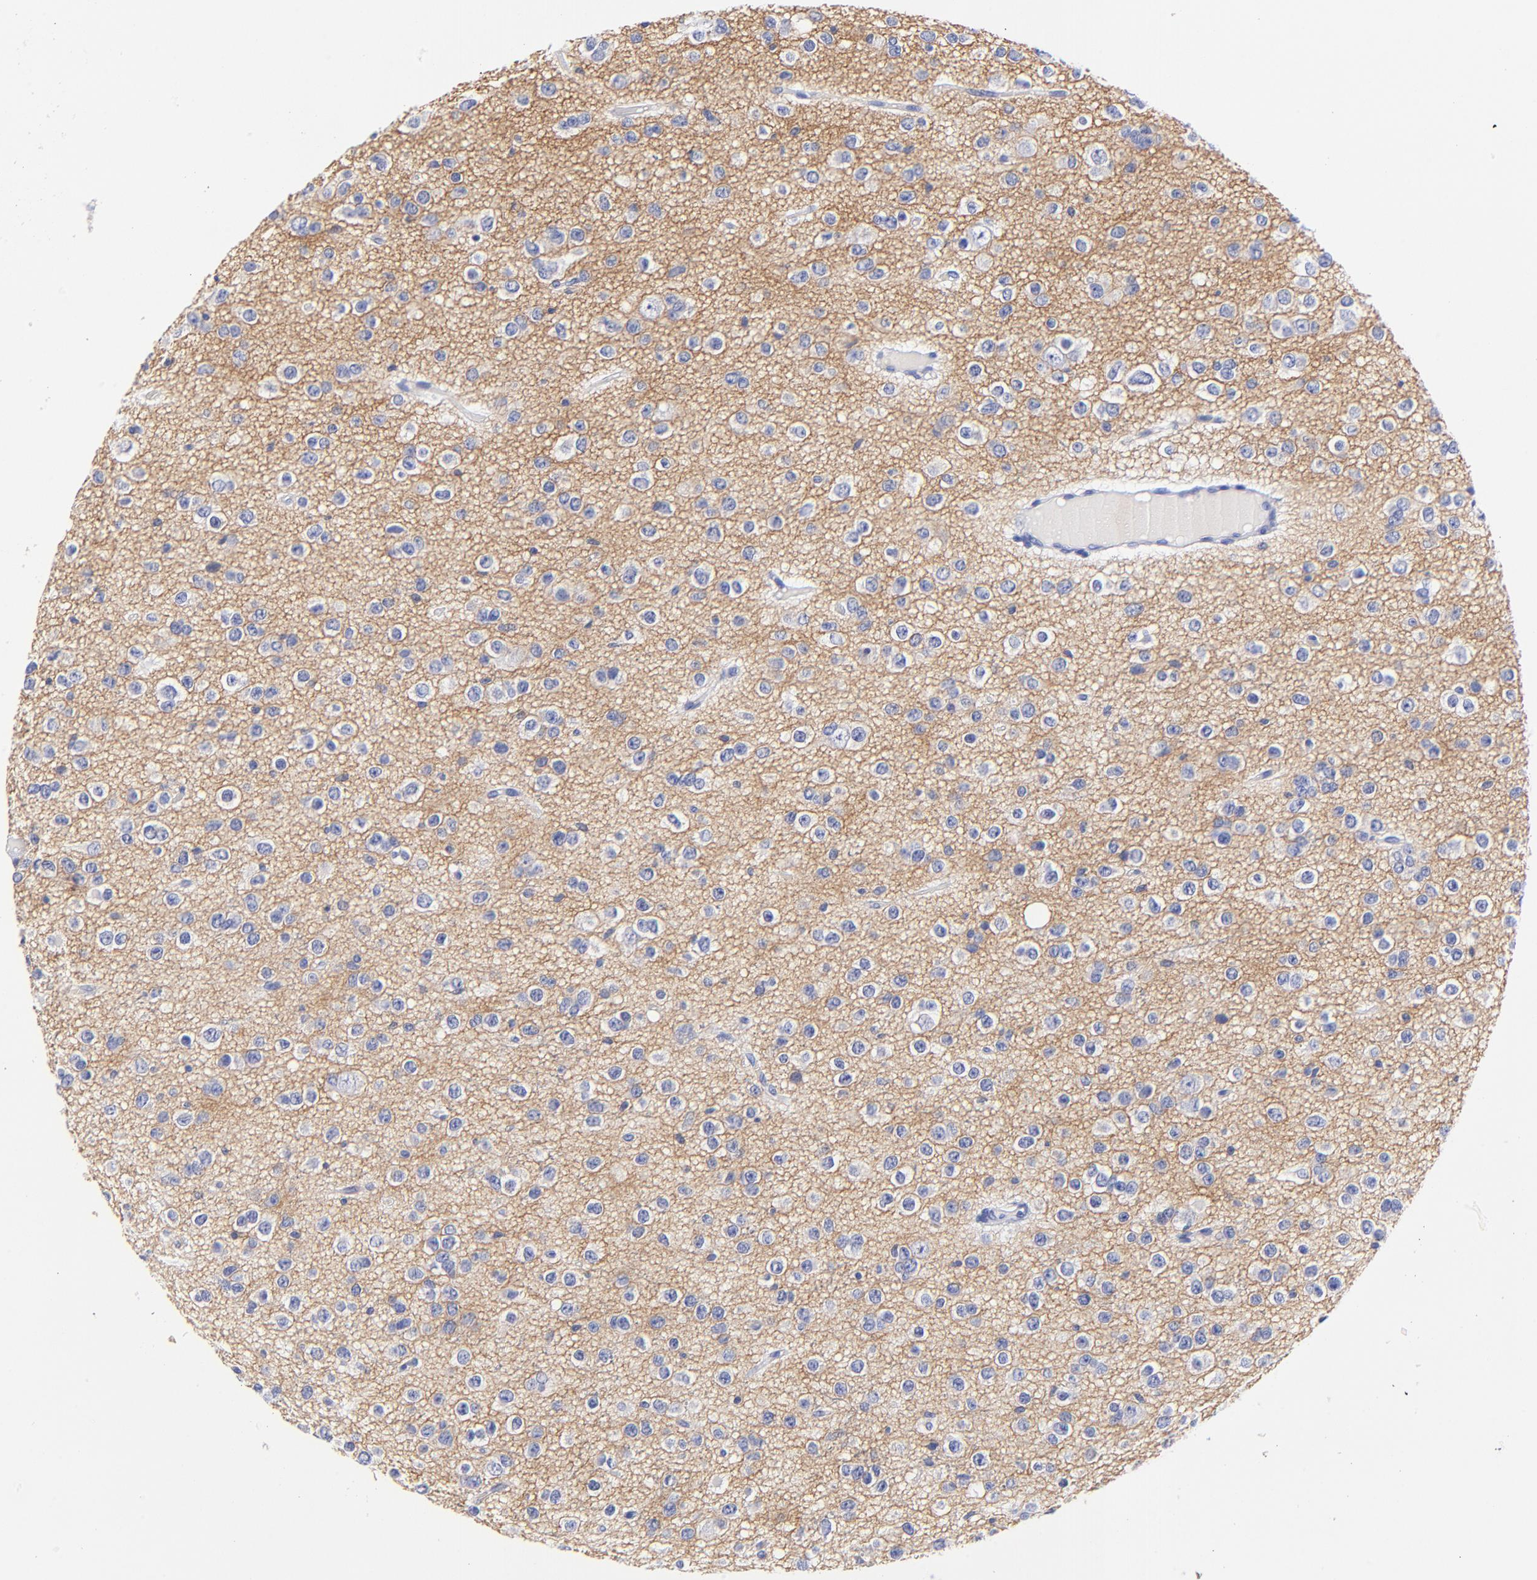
{"staining": {"intensity": "negative", "quantity": "none", "location": "none"}, "tissue": "glioma", "cell_type": "Tumor cells", "image_type": "cancer", "snomed": [{"axis": "morphology", "description": "Glioma, malignant, Low grade"}, {"axis": "topography", "description": "Brain"}], "caption": "Glioma stained for a protein using IHC shows no staining tumor cells.", "gene": "HORMAD2", "patient": {"sex": "male", "age": 42}}